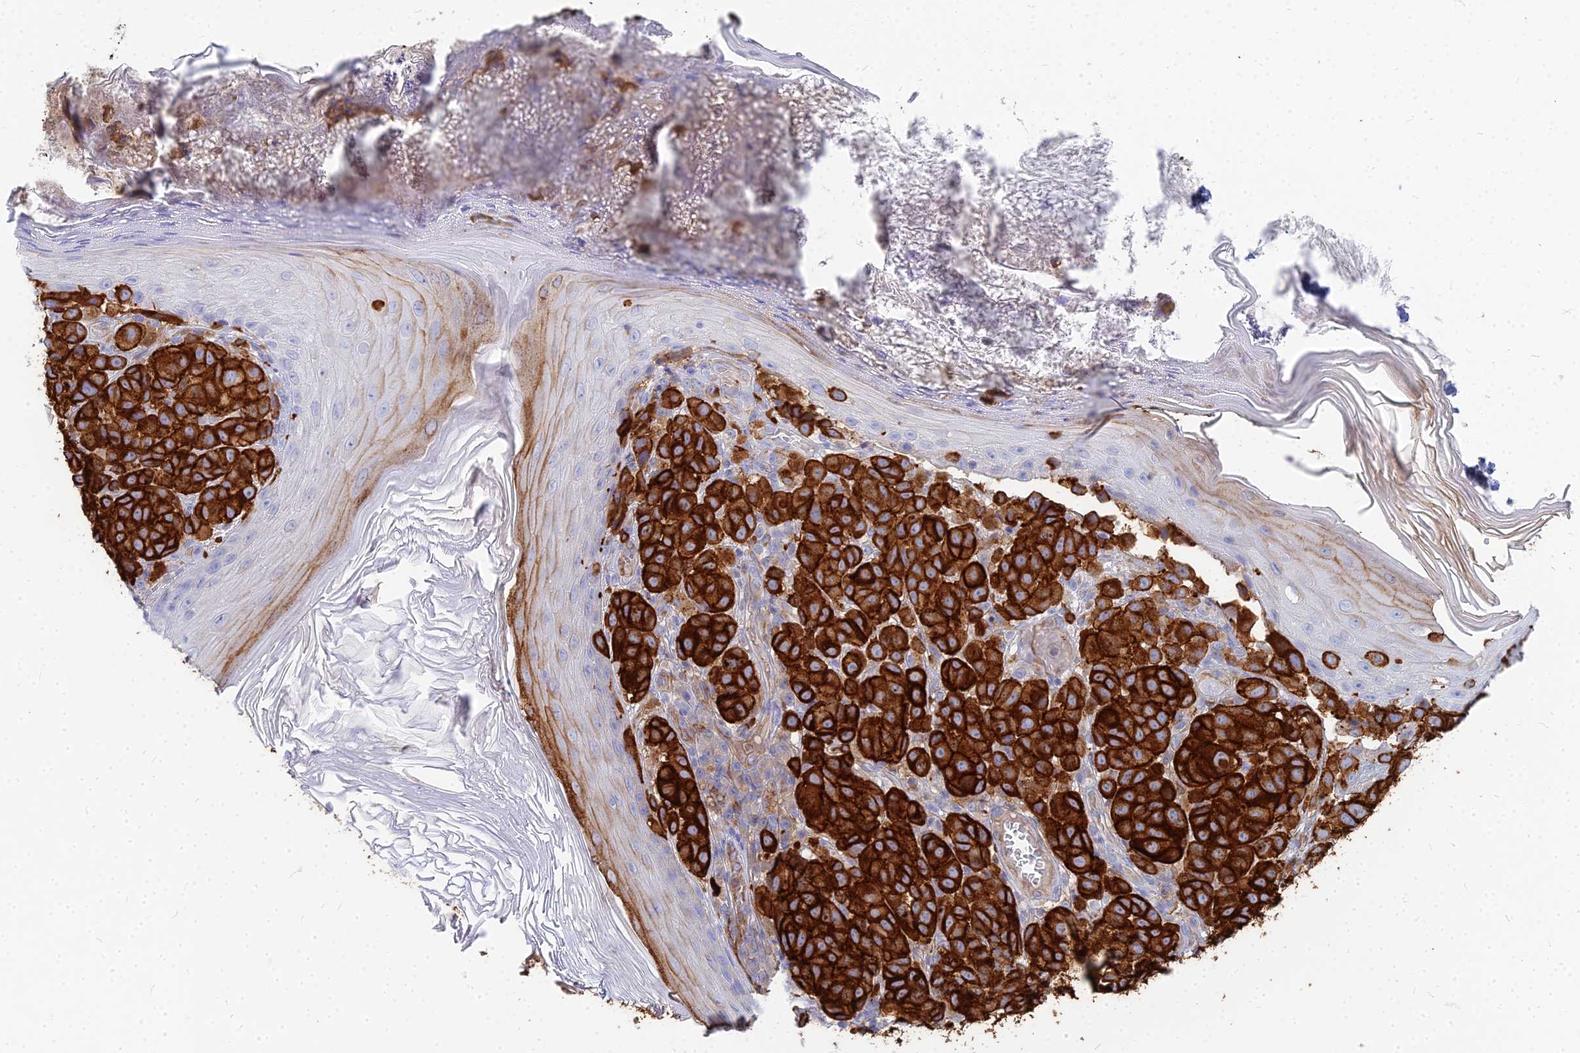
{"staining": {"intensity": "strong", "quantity": ">75%", "location": "cytoplasmic/membranous"}, "tissue": "melanoma", "cell_type": "Tumor cells", "image_type": "cancer", "snomed": [{"axis": "morphology", "description": "Malignant melanoma, NOS"}, {"axis": "topography", "description": "Skin"}], "caption": "Malignant melanoma stained with a brown dye reveals strong cytoplasmic/membranous positive positivity in approximately >75% of tumor cells.", "gene": "VAT1", "patient": {"sex": "male", "age": 38}}